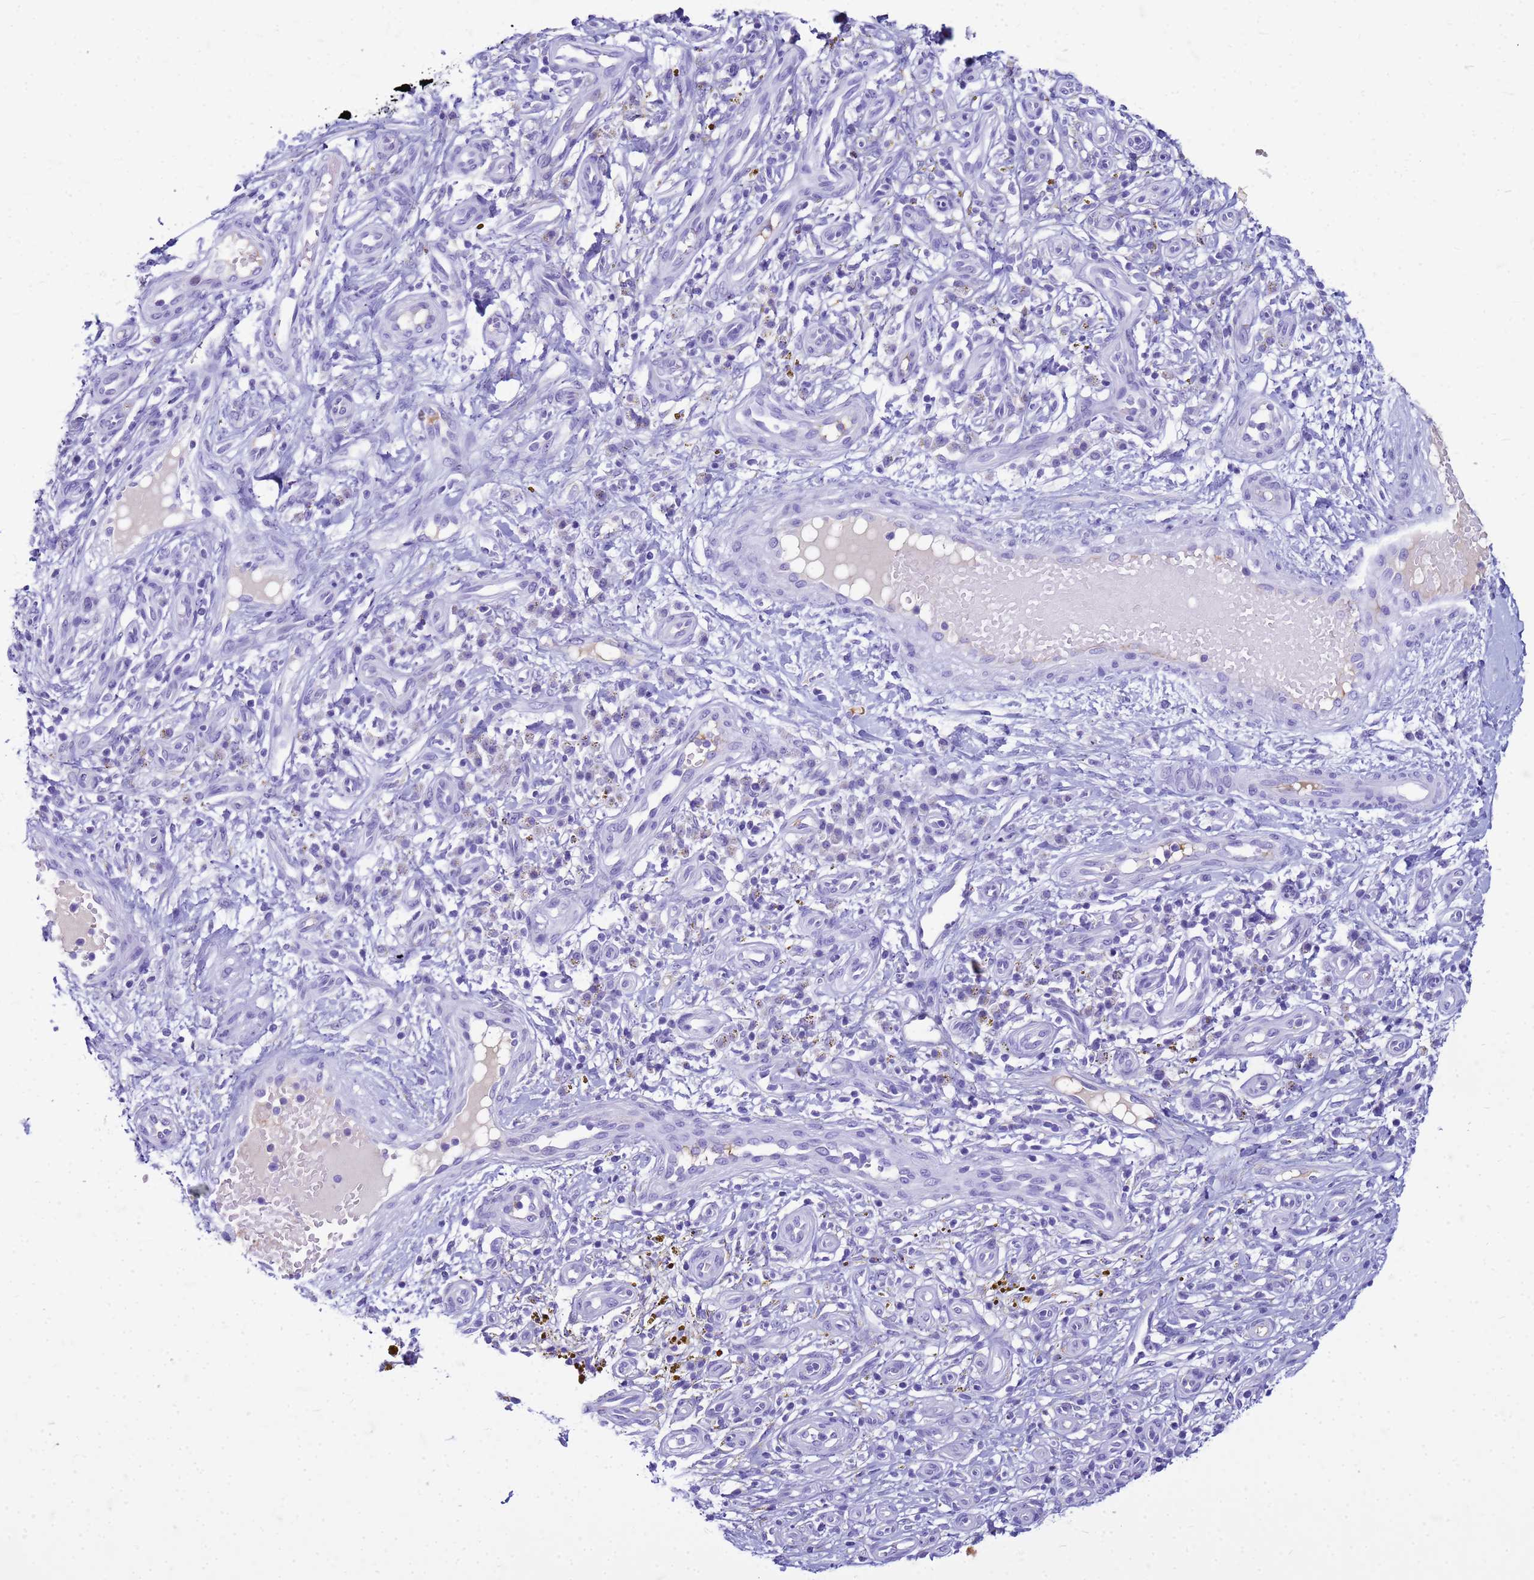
{"staining": {"intensity": "negative", "quantity": "none", "location": "none"}, "tissue": "skin cancer", "cell_type": "Tumor cells", "image_type": "cancer", "snomed": [{"axis": "morphology", "description": "Basal cell carcinoma"}, {"axis": "topography", "description": "Skin"}], "caption": "An immunohistochemistry micrograph of basal cell carcinoma (skin) is shown. There is no staining in tumor cells of basal cell carcinoma (skin).", "gene": "CFAP100", "patient": {"sex": "male", "age": 88}}